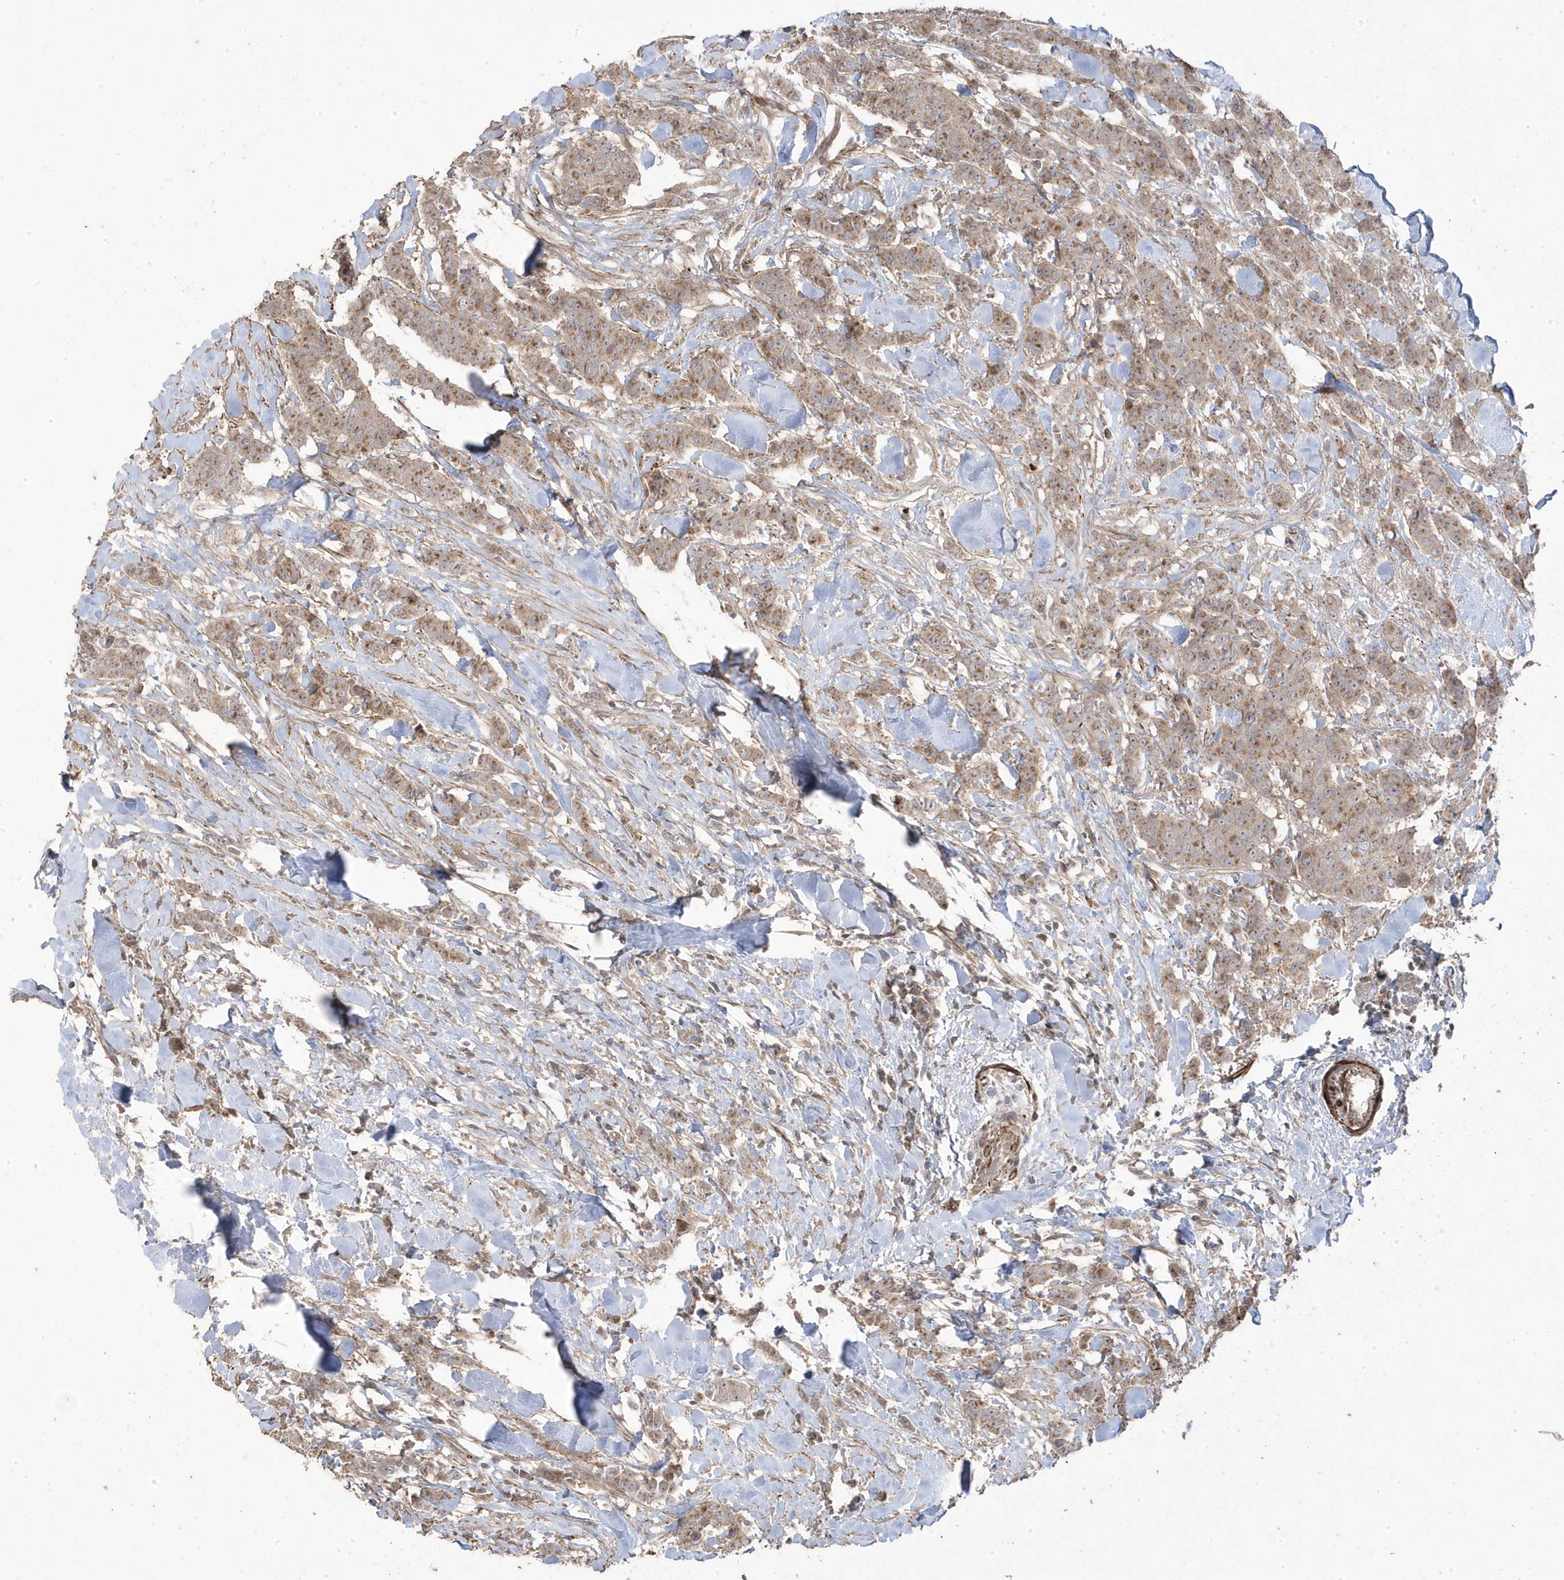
{"staining": {"intensity": "moderate", "quantity": "25%-75%", "location": "cytoplasmic/membranous"}, "tissue": "breast cancer", "cell_type": "Tumor cells", "image_type": "cancer", "snomed": [{"axis": "morphology", "description": "Duct carcinoma"}, {"axis": "topography", "description": "Breast"}], "caption": "Protein positivity by IHC shows moderate cytoplasmic/membranous staining in approximately 25%-75% of tumor cells in infiltrating ductal carcinoma (breast).", "gene": "CETN3", "patient": {"sex": "female", "age": 40}}